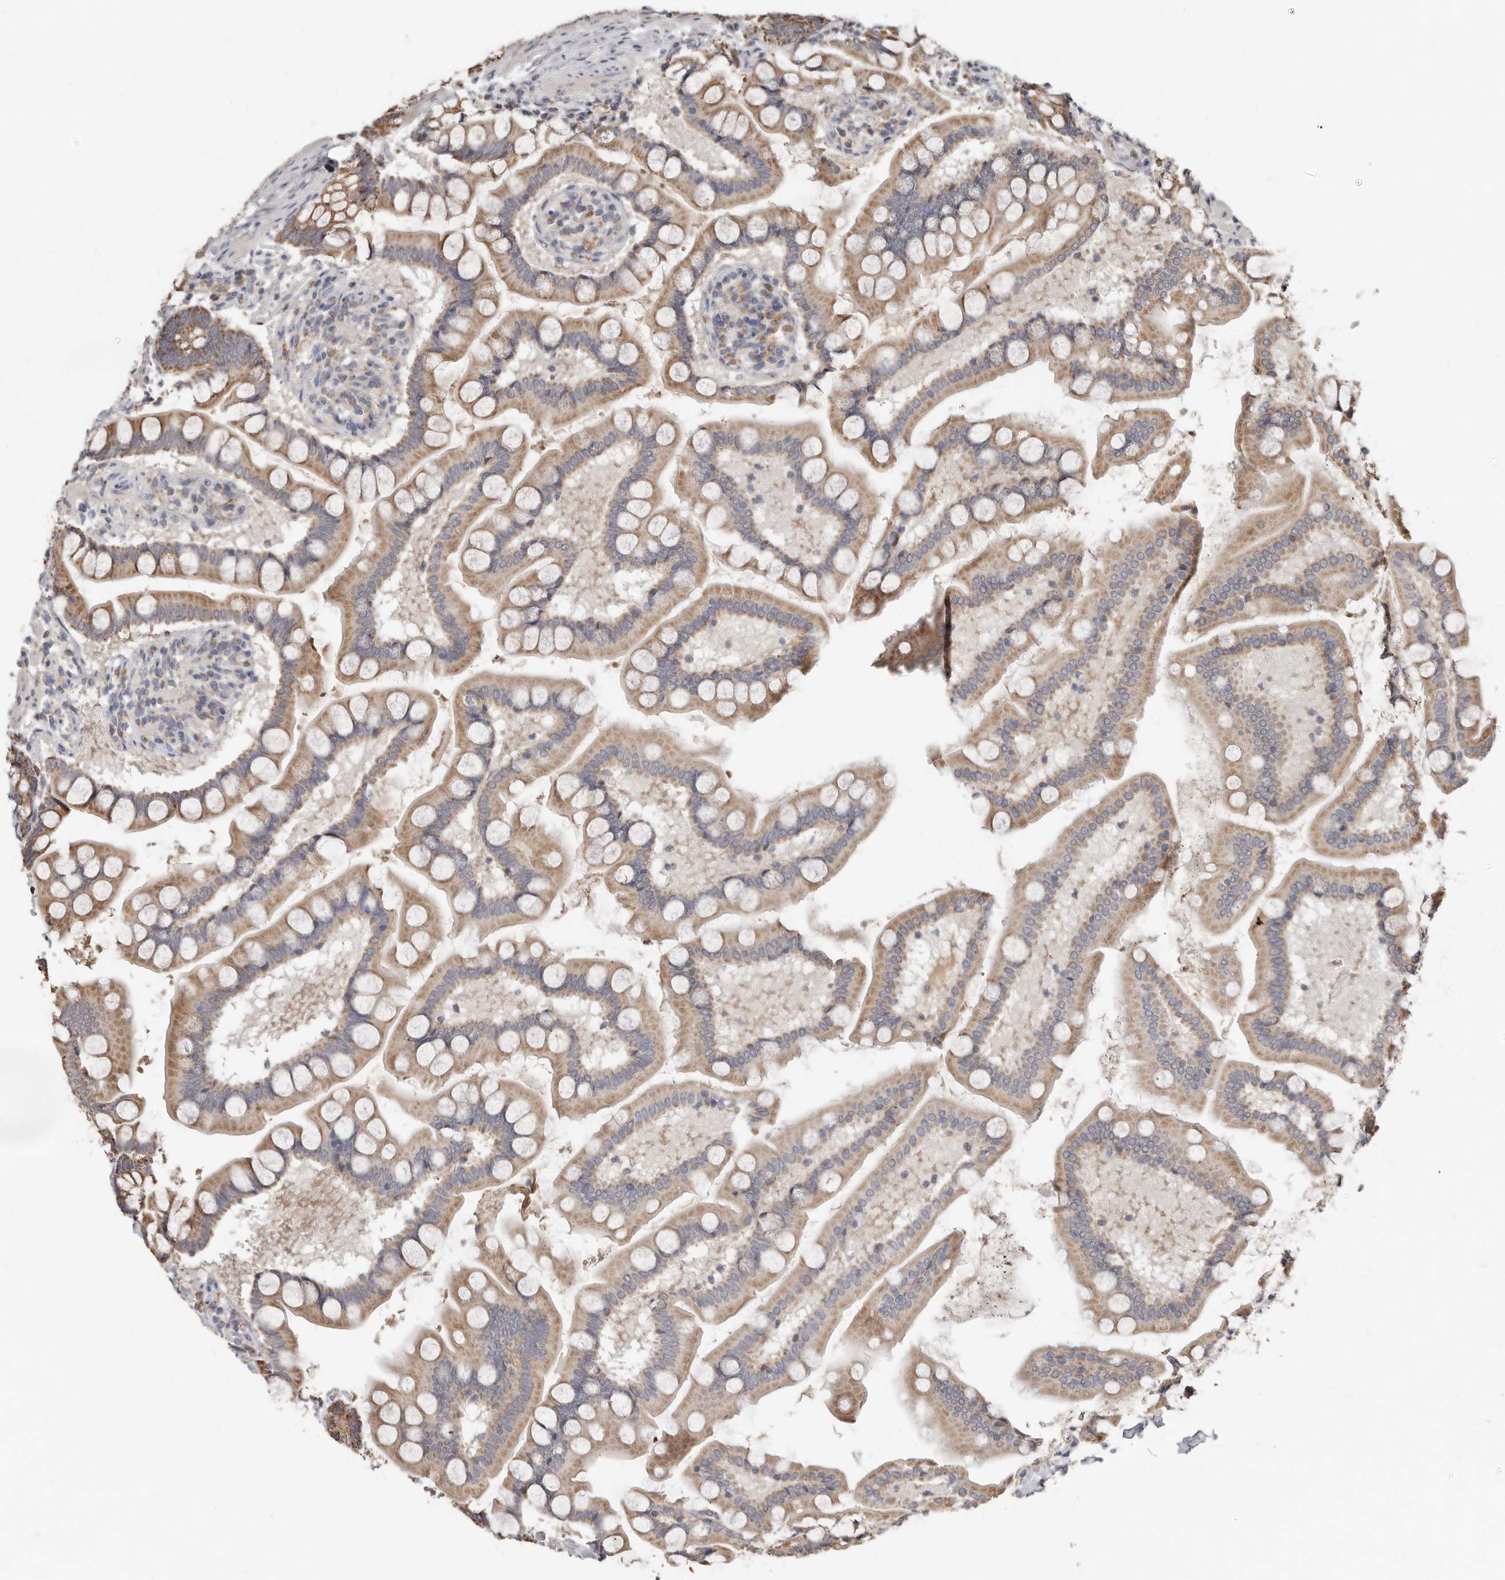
{"staining": {"intensity": "moderate", "quantity": ">75%", "location": "cytoplasmic/membranous"}, "tissue": "small intestine", "cell_type": "Glandular cells", "image_type": "normal", "snomed": [{"axis": "morphology", "description": "Normal tissue, NOS"}, {"axis": "topography", "description": "Small intestine"}], "caption": "Human small intestine stained with a protein marker demonstrates moderate staining in glandular cells.", "gene": "KIF26B", "patient": {"sex": "male", "age": 41}}